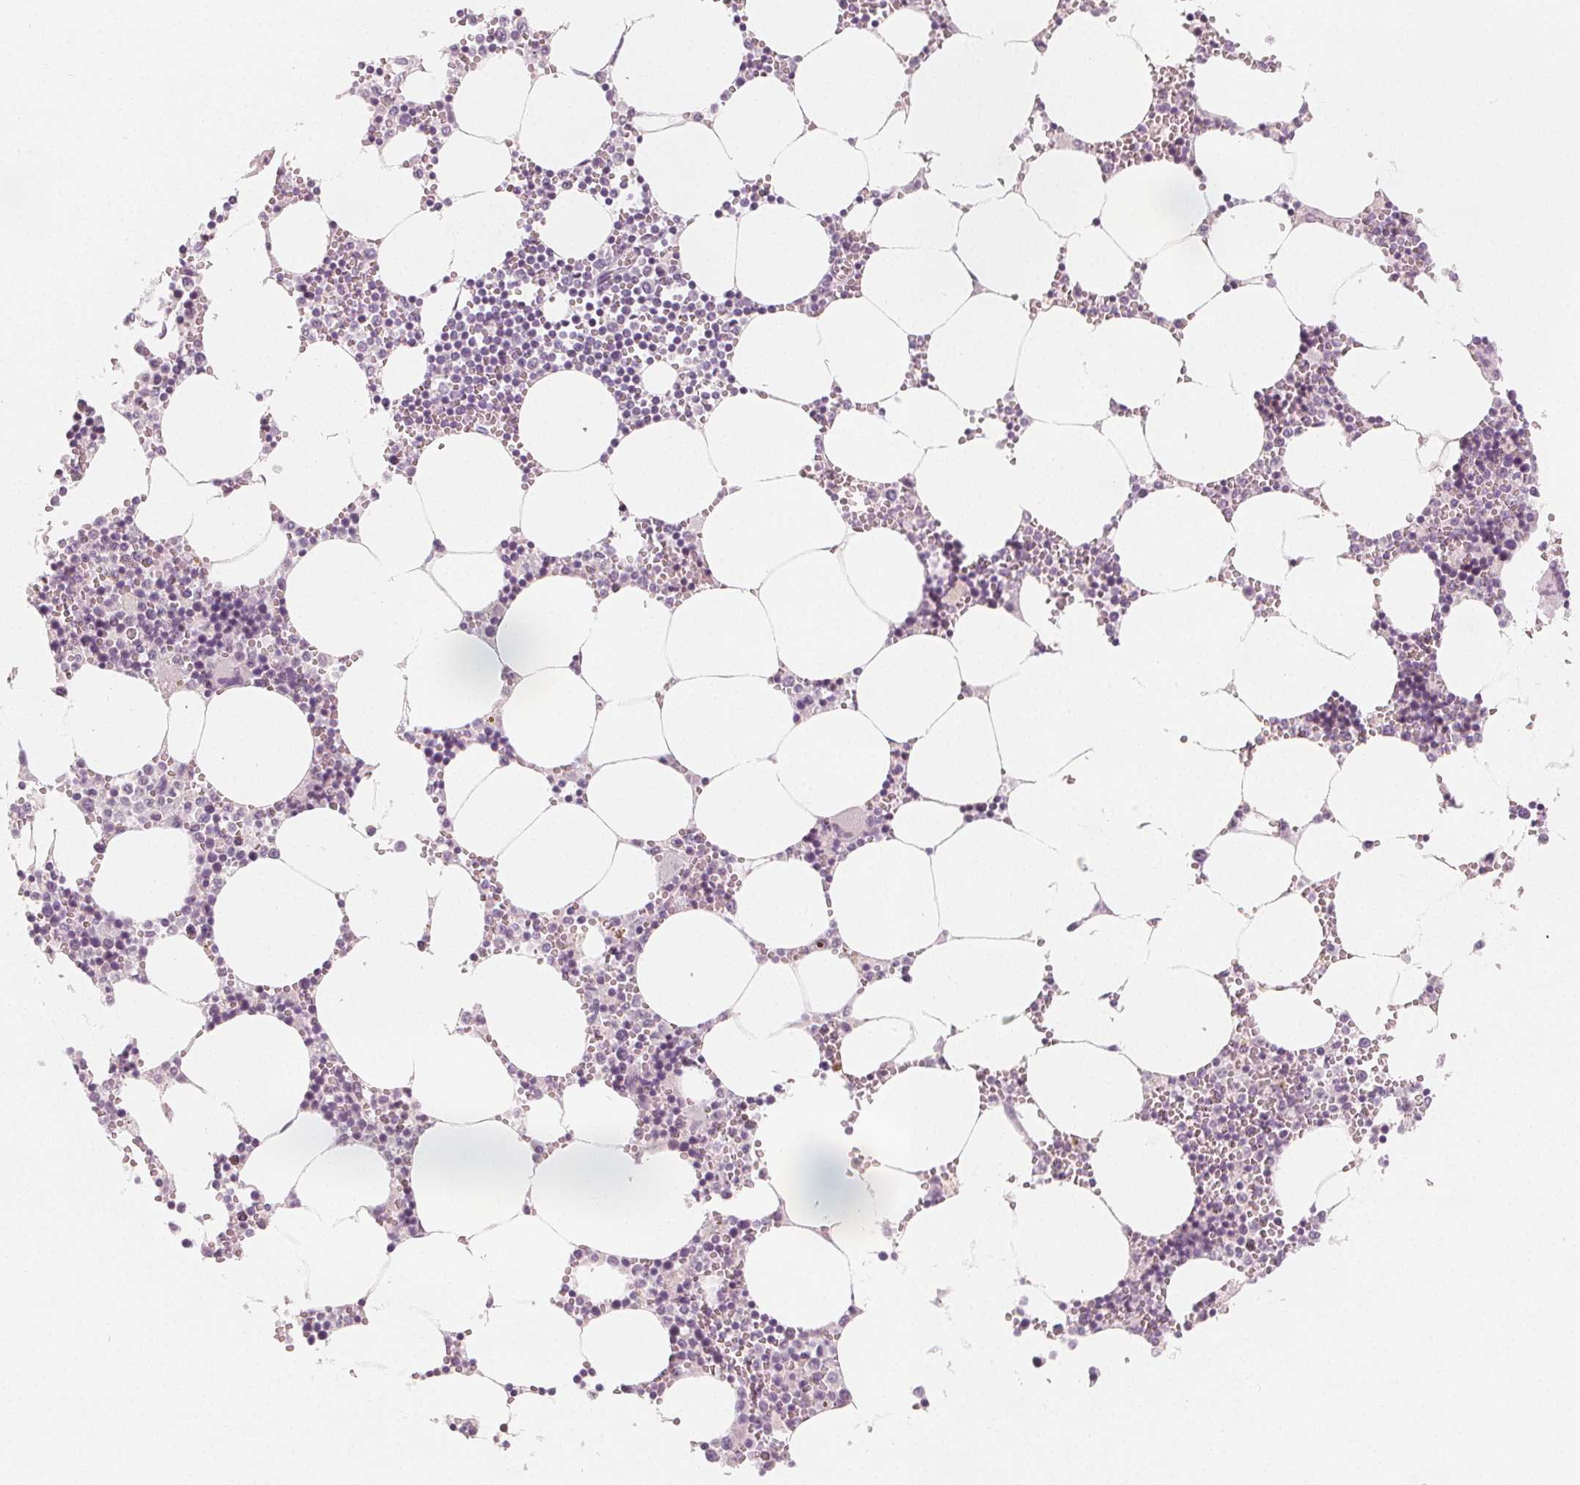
{"staining": {"intensity": "negative", "quantity": "none", "location": "none"}, "tissue": "bone marrow", "cell_type": "Hematopoietic cells", "image_type": "normal", "snomed": [{"axis": "morphology", "description": "Normal tissue, NOS"}, {"axis": "topography", "description": "Bone marrow"}], "caption": "An image of bone marrow stained for a protein demonstrates no brown staining in hematopoietic cells.", "gene": "MAP1A", "patient": {"sex": "male", "age": 54}}